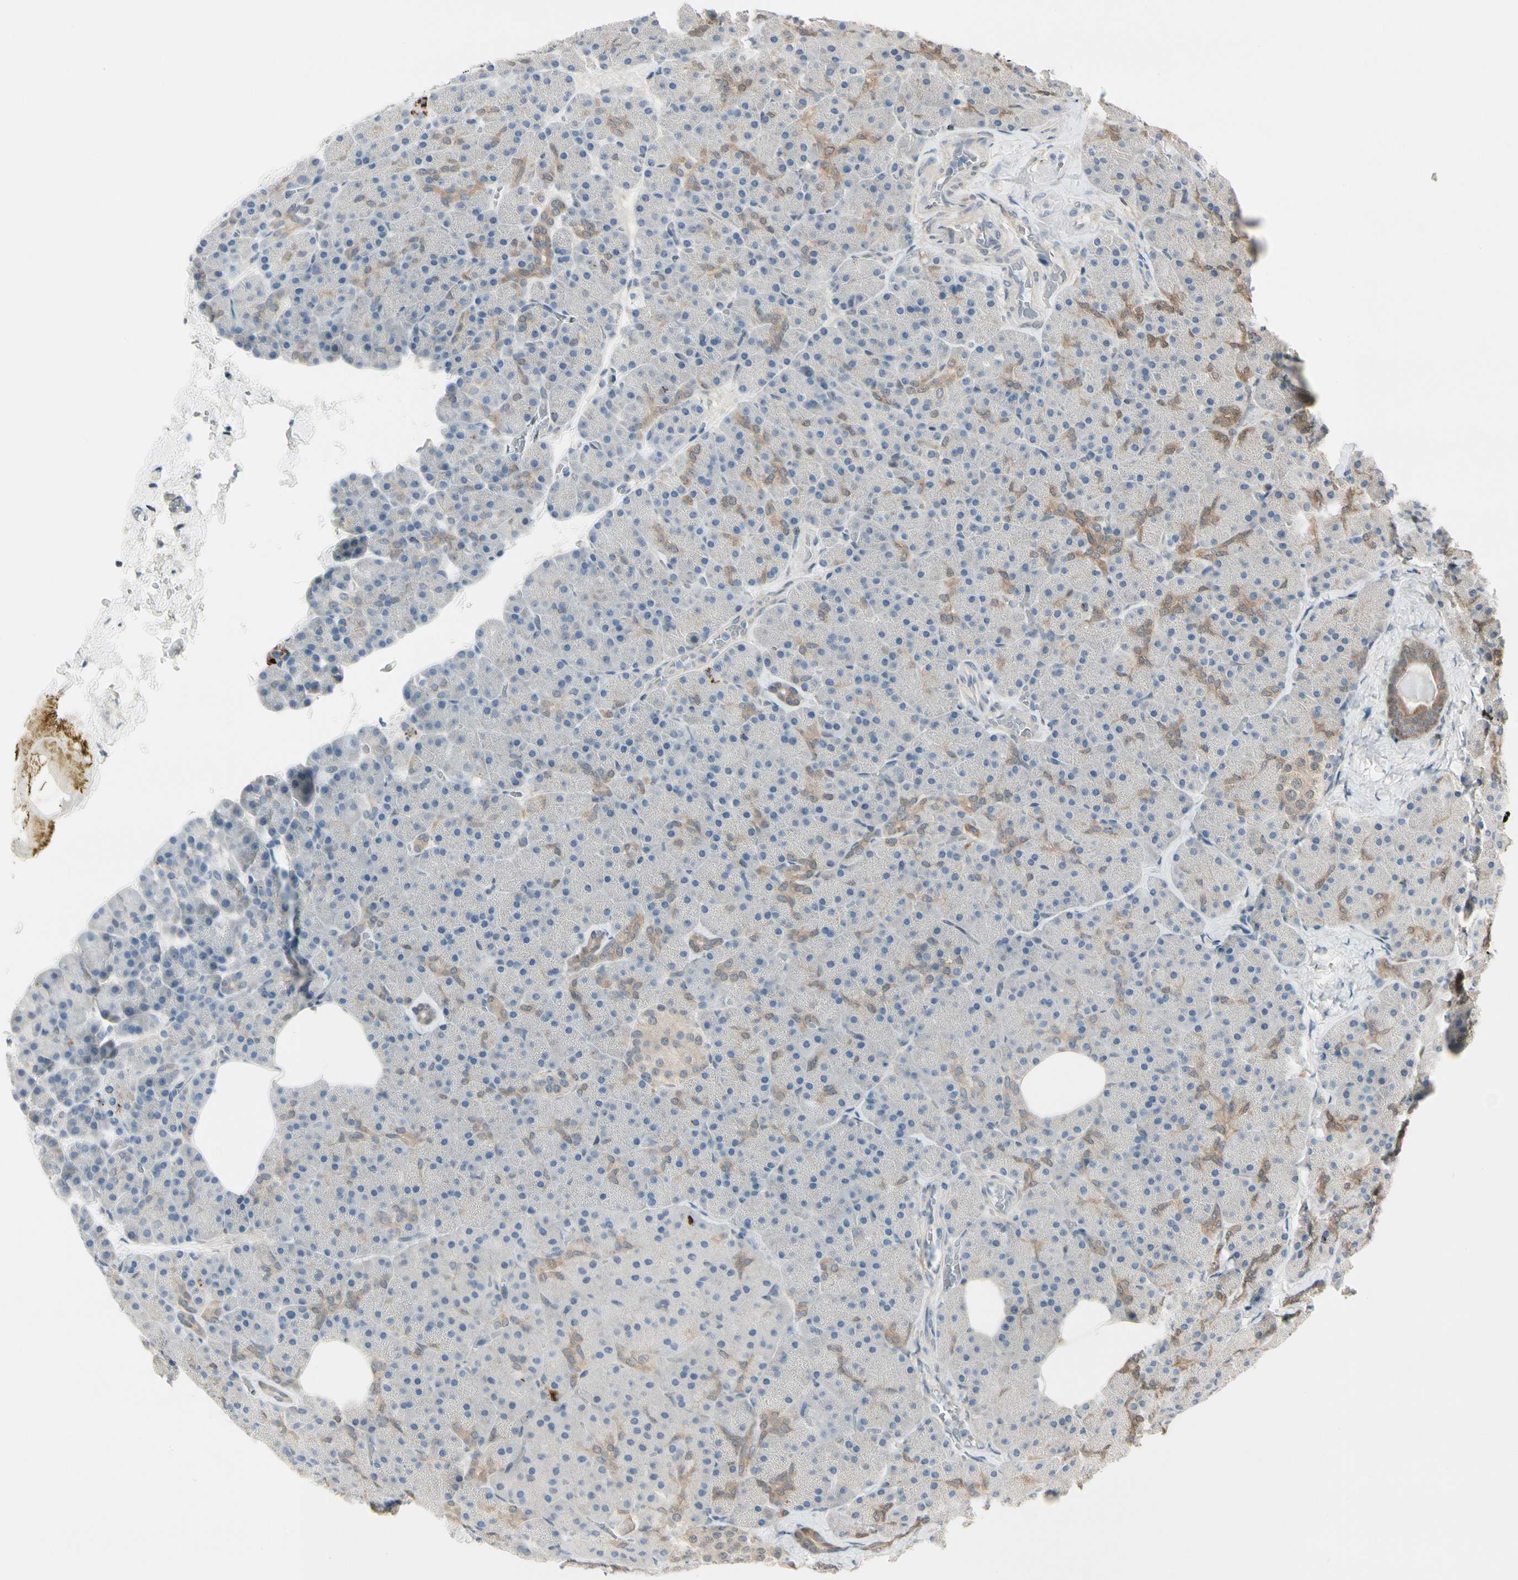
{"staining": {"intensity": "negative", "quantity": "none", "location": "none"}, "tissue": "pancreas", "cell_type": "Exocrine glandular cells", "image_type": "normal", "snomed": [{"axis": "morphology", "description": "Normal tissue, NOS"}, {"axis": "topography", "description": "Pancreas"}], "caption": "Exocrine glandular cells are negative for protein expression in benign human pancreas. (Stains: DAB immunohistochemistry (IHC) with hematoxylin counter stain, Microscopy: brightfield microscopy at high magnification).", "gene": "EVC", "patient": {"sex": "female", "age": 35}}